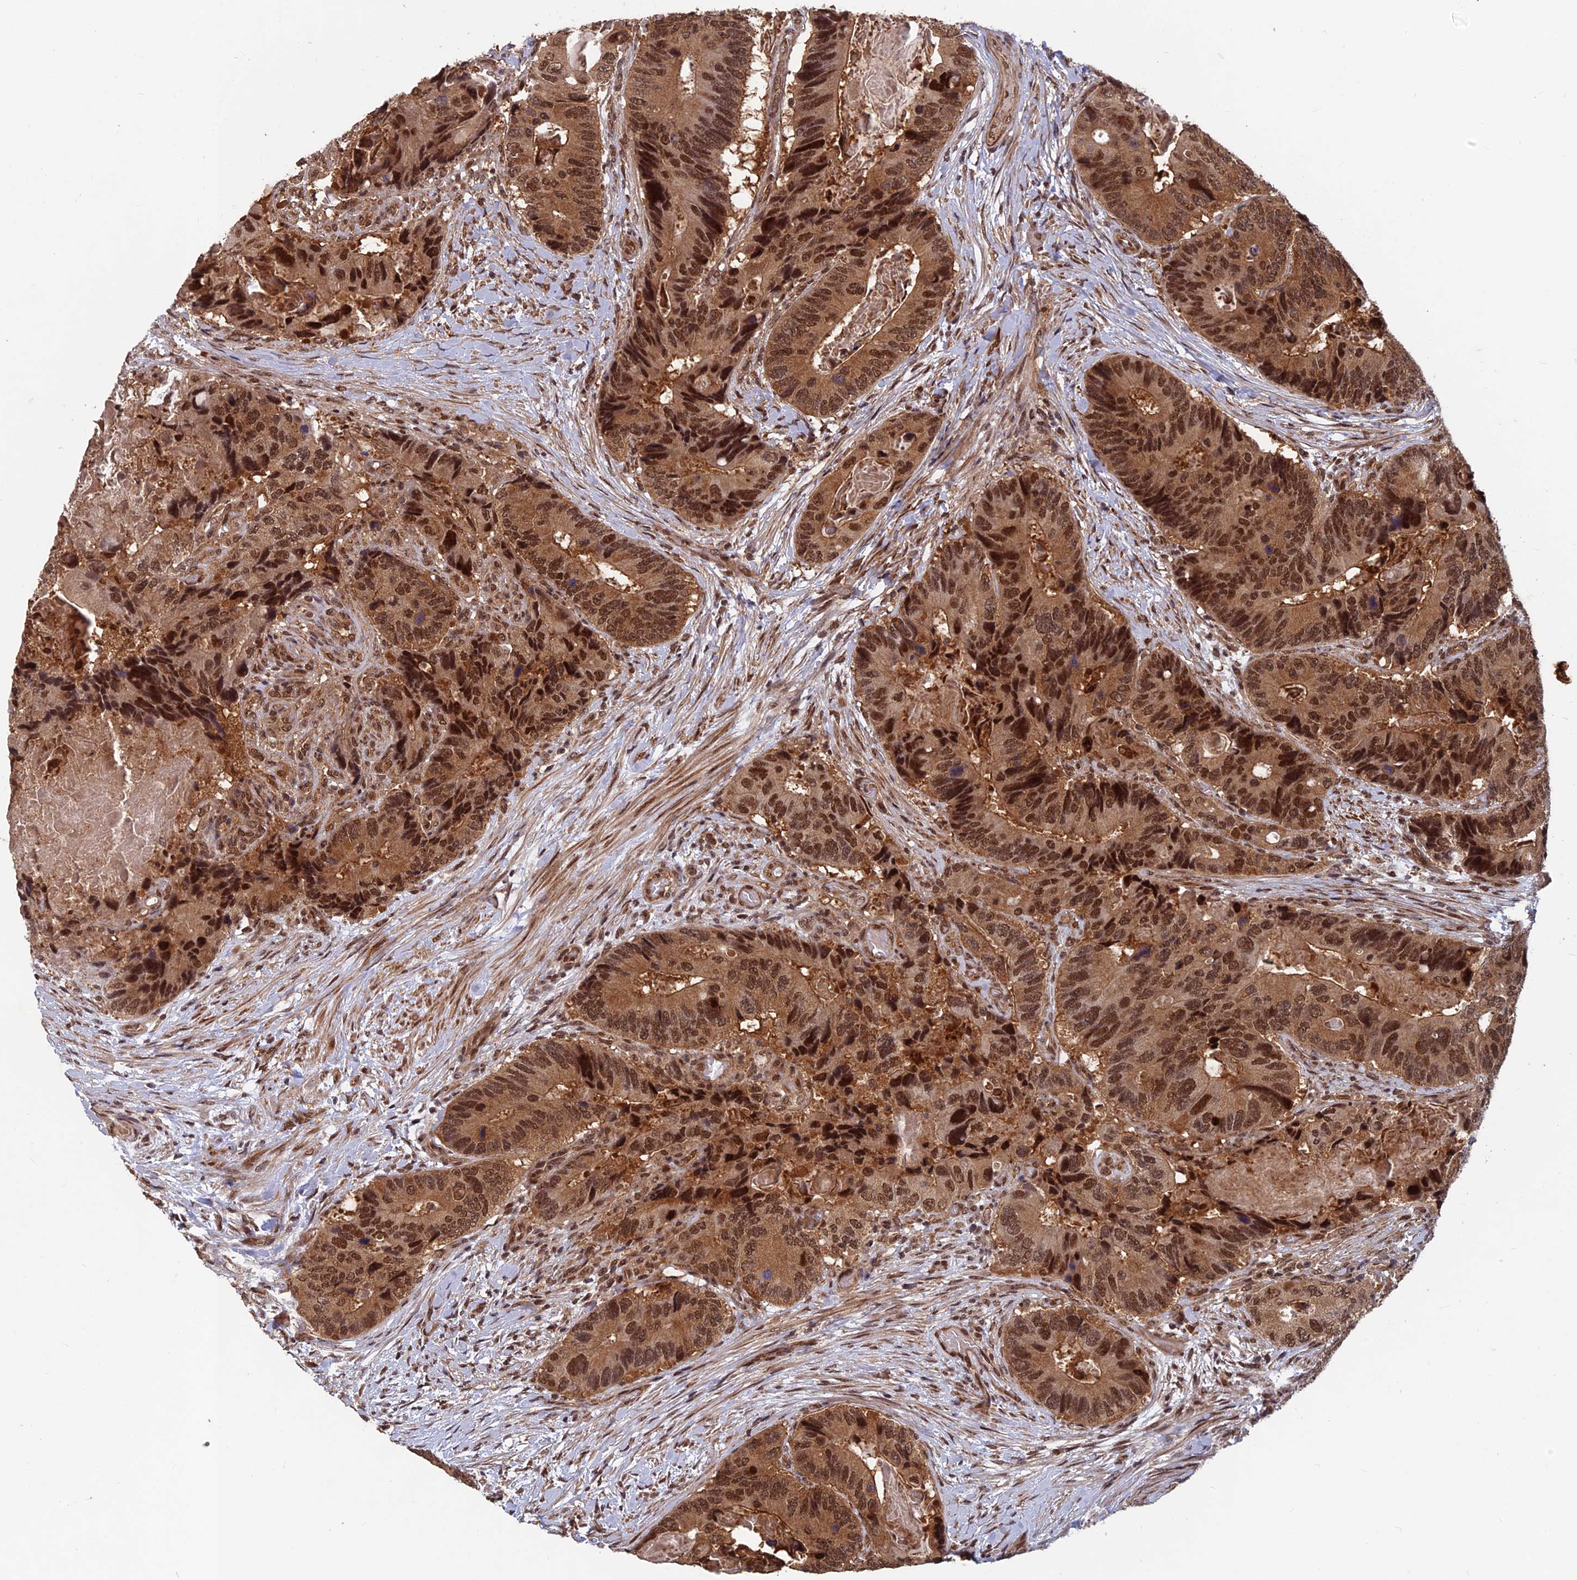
{"staining": {"intensity": "moderate", "quantity": ">75%", "location": "cytoplasmic/membranous,nuclear"}, "tissue": "colorectal cancer", "cell_type": "Tumor cells", "image_type": "cancer", "snomed": [{"axis": "morphology", "description": "Adenocarcinoma, NOS"}, {"axis": "topography", "description": "Colon"}], "caption": "Human colorectal cancer (adenocarcinoma) stained with a brown dye reveals moderate cytoplasmic/membranous and nuclear positive expression in approximately >75% of tumor cells.", "gene": "FAM53C", "patient": {"sex": "male", "age": 84}}